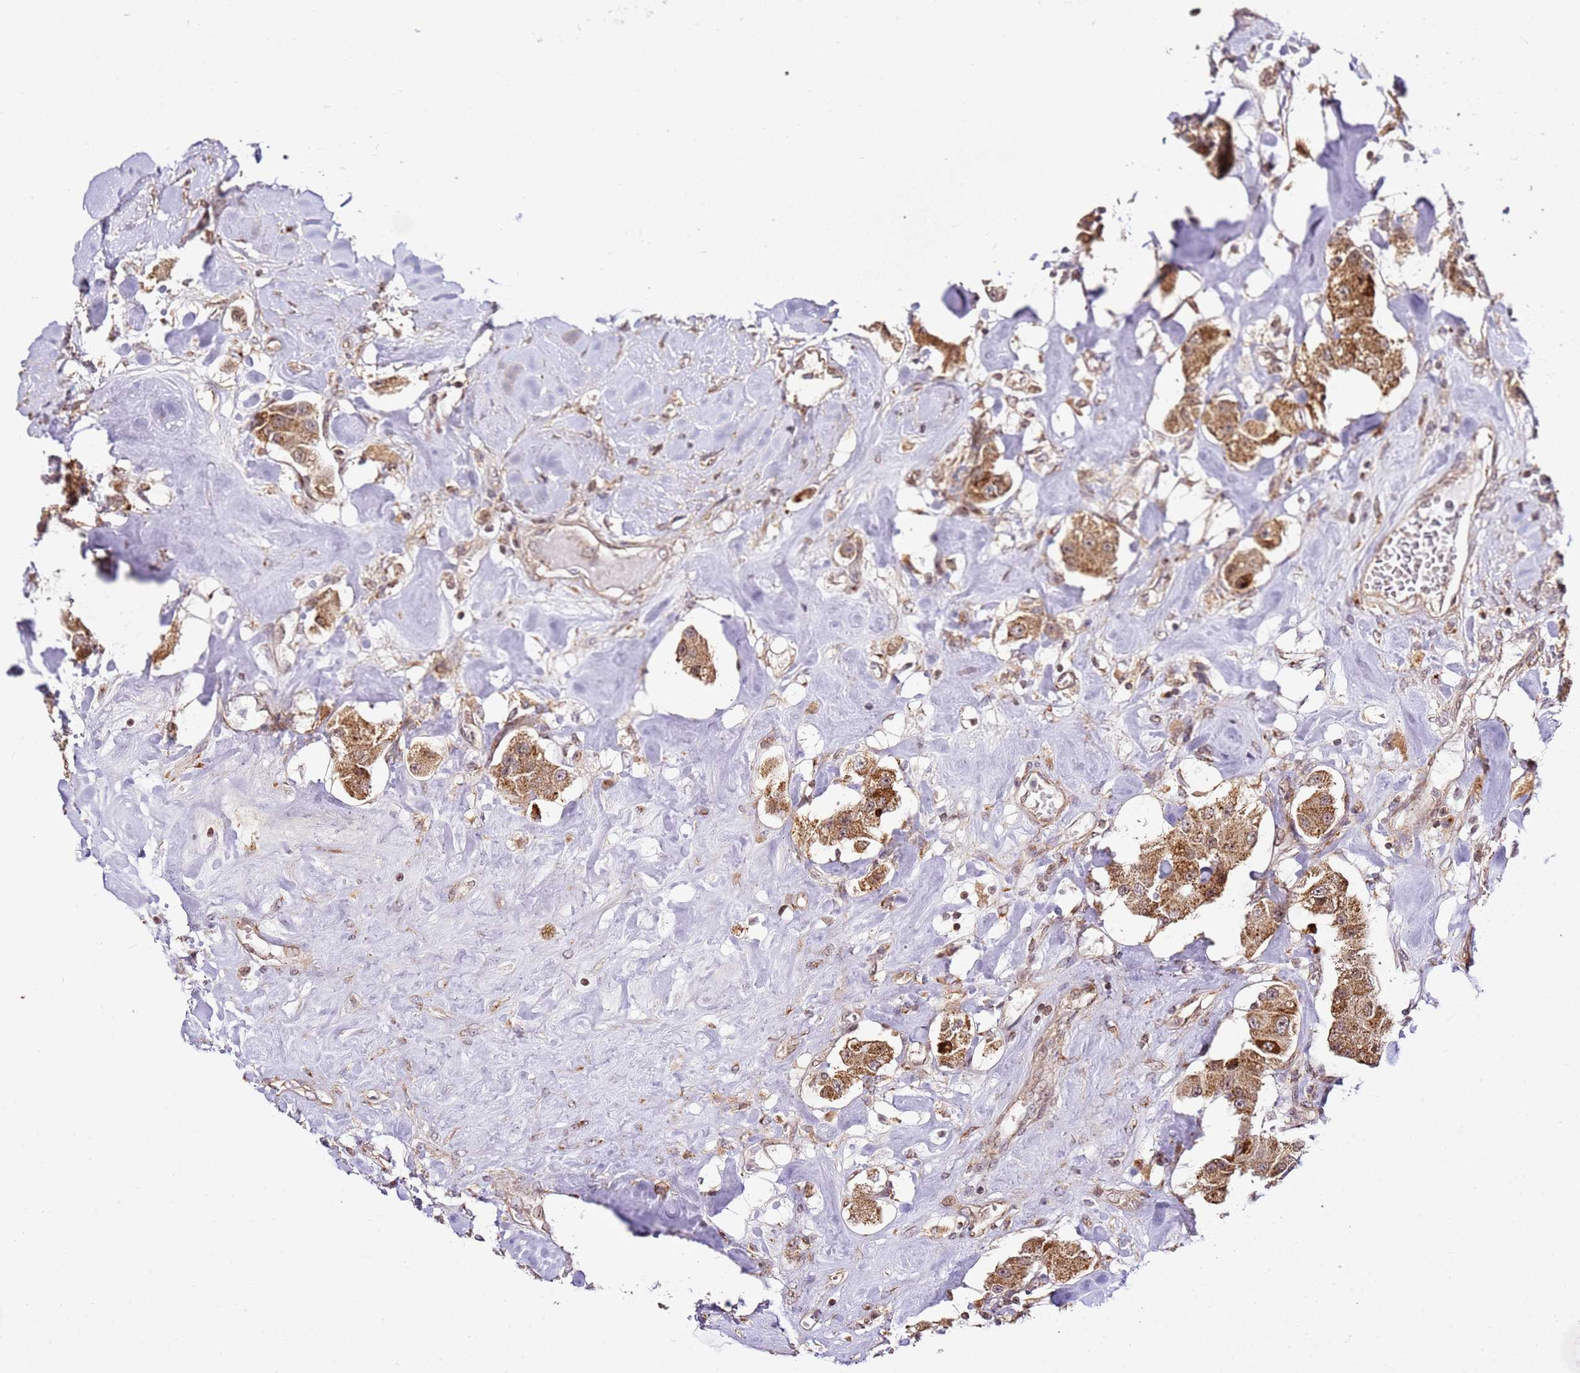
{"staining": {"intensity": "moderate", "quantity": ">75%", "location": "cytoplasmic/membranous"}, "tissue": "carcinoid", "cell_type": "Tumor cells", "image_type": "cancer", "snomed": [{"axis": "morphology", "description": "Carcinoid, malignant, NOS"}, {"axis": "topography", "description": "Pancreas"}], "caption": "There is medium levels of moderate cytoplasmic/membranous expression in tumor cells of carcinoid, as demonstrated by immunohistochemical staining (brown color).", "gene": "RASA3", "patient": {"sex": "male", "age": 41}}